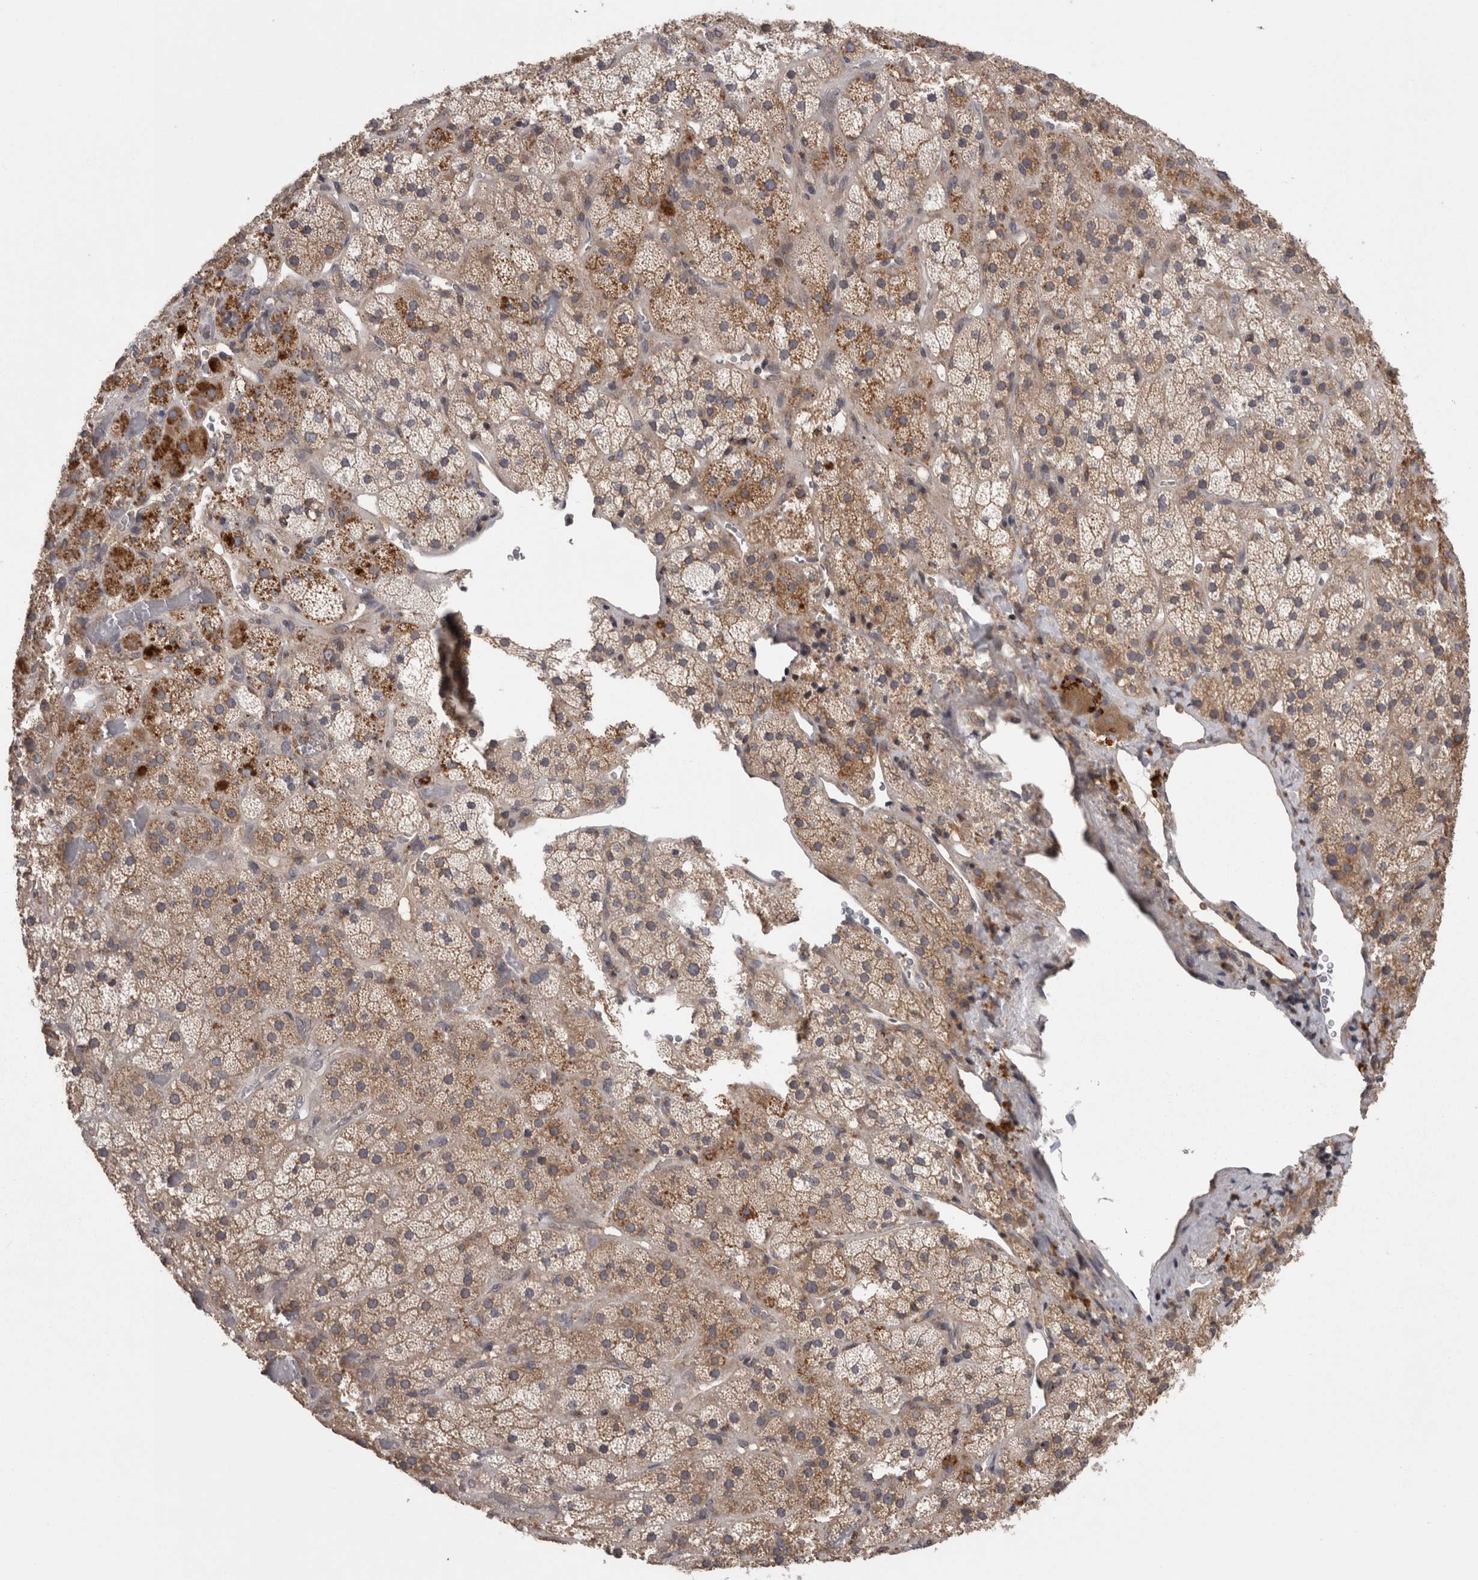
{"staining": {"intensity": "moderate", "quantity": ">75%", "location": "cytoplasmic/membranous"}, "tissue": "adrenal gland", "cell_type": "Glandular cells", "image_type": "normal", "snomed": [{"axis": "morphology", "description": "Normal tissue, NOS"}, {"axis": "topography", "description": "Adrenal gland"}], "caption": "A photomicrograph showing moderate cytoplasmic/membranous staining in about >75% of glandular cells in unremarkable adrenal gland, as visualized by brown immunohistochemical staining.", "gene": "PCM1", "patient": {"sex": "male", "age": 57}}